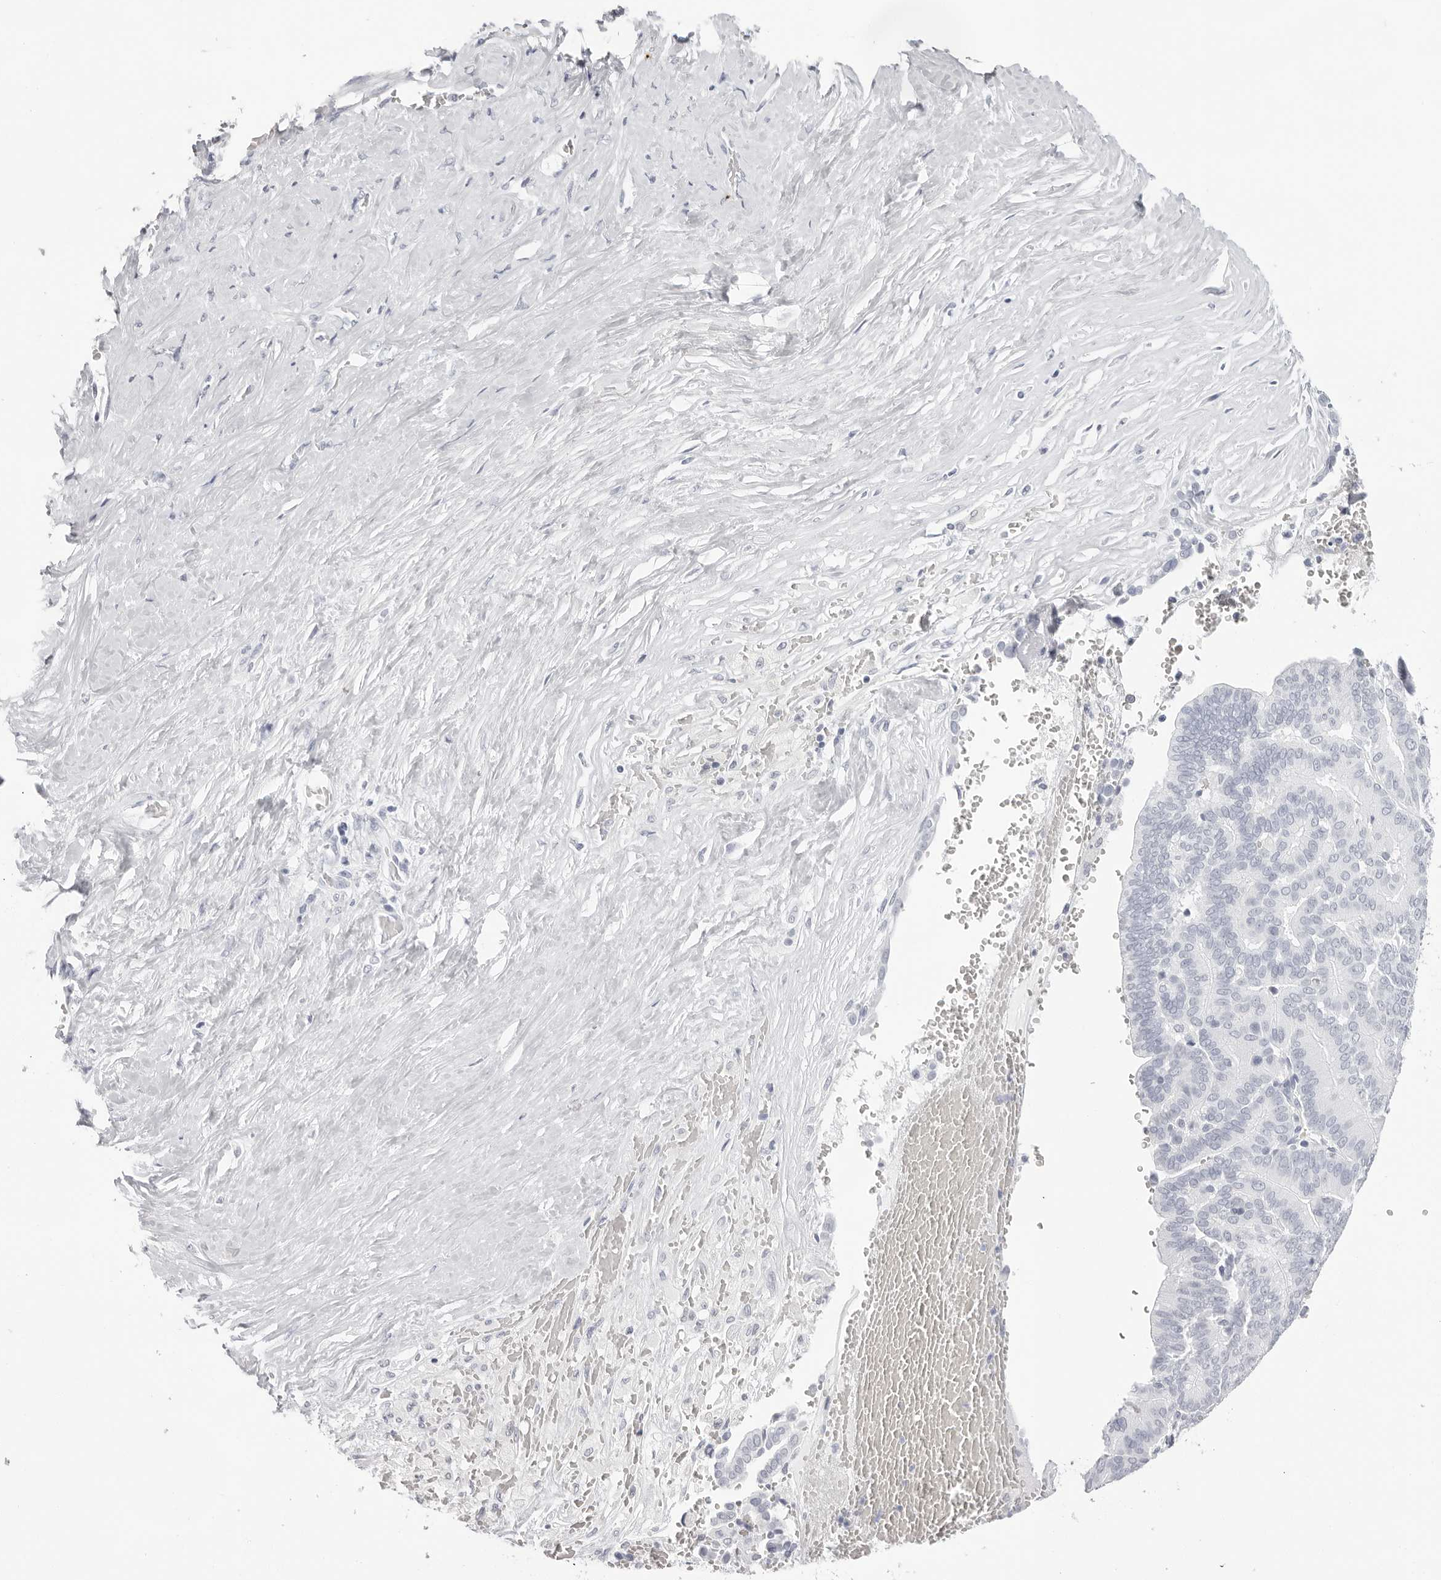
{"staining": {"intensity": "negative", "quantity": "none", "location": "none"}, "tissue": "liver cancer", "cell_type": "Tumor cells", "image_type": "cancer", "snomed": [{"axis": "morphology", "description": "Cholangiocarcinoma"}, {"axis": "topography", "description": "Liver"}], "caption": "Tumor cells show no significant expression in cholangiocarcinoma (liver).", "gene": "CST5", "patient": {"sex": "female", "age": 75}}